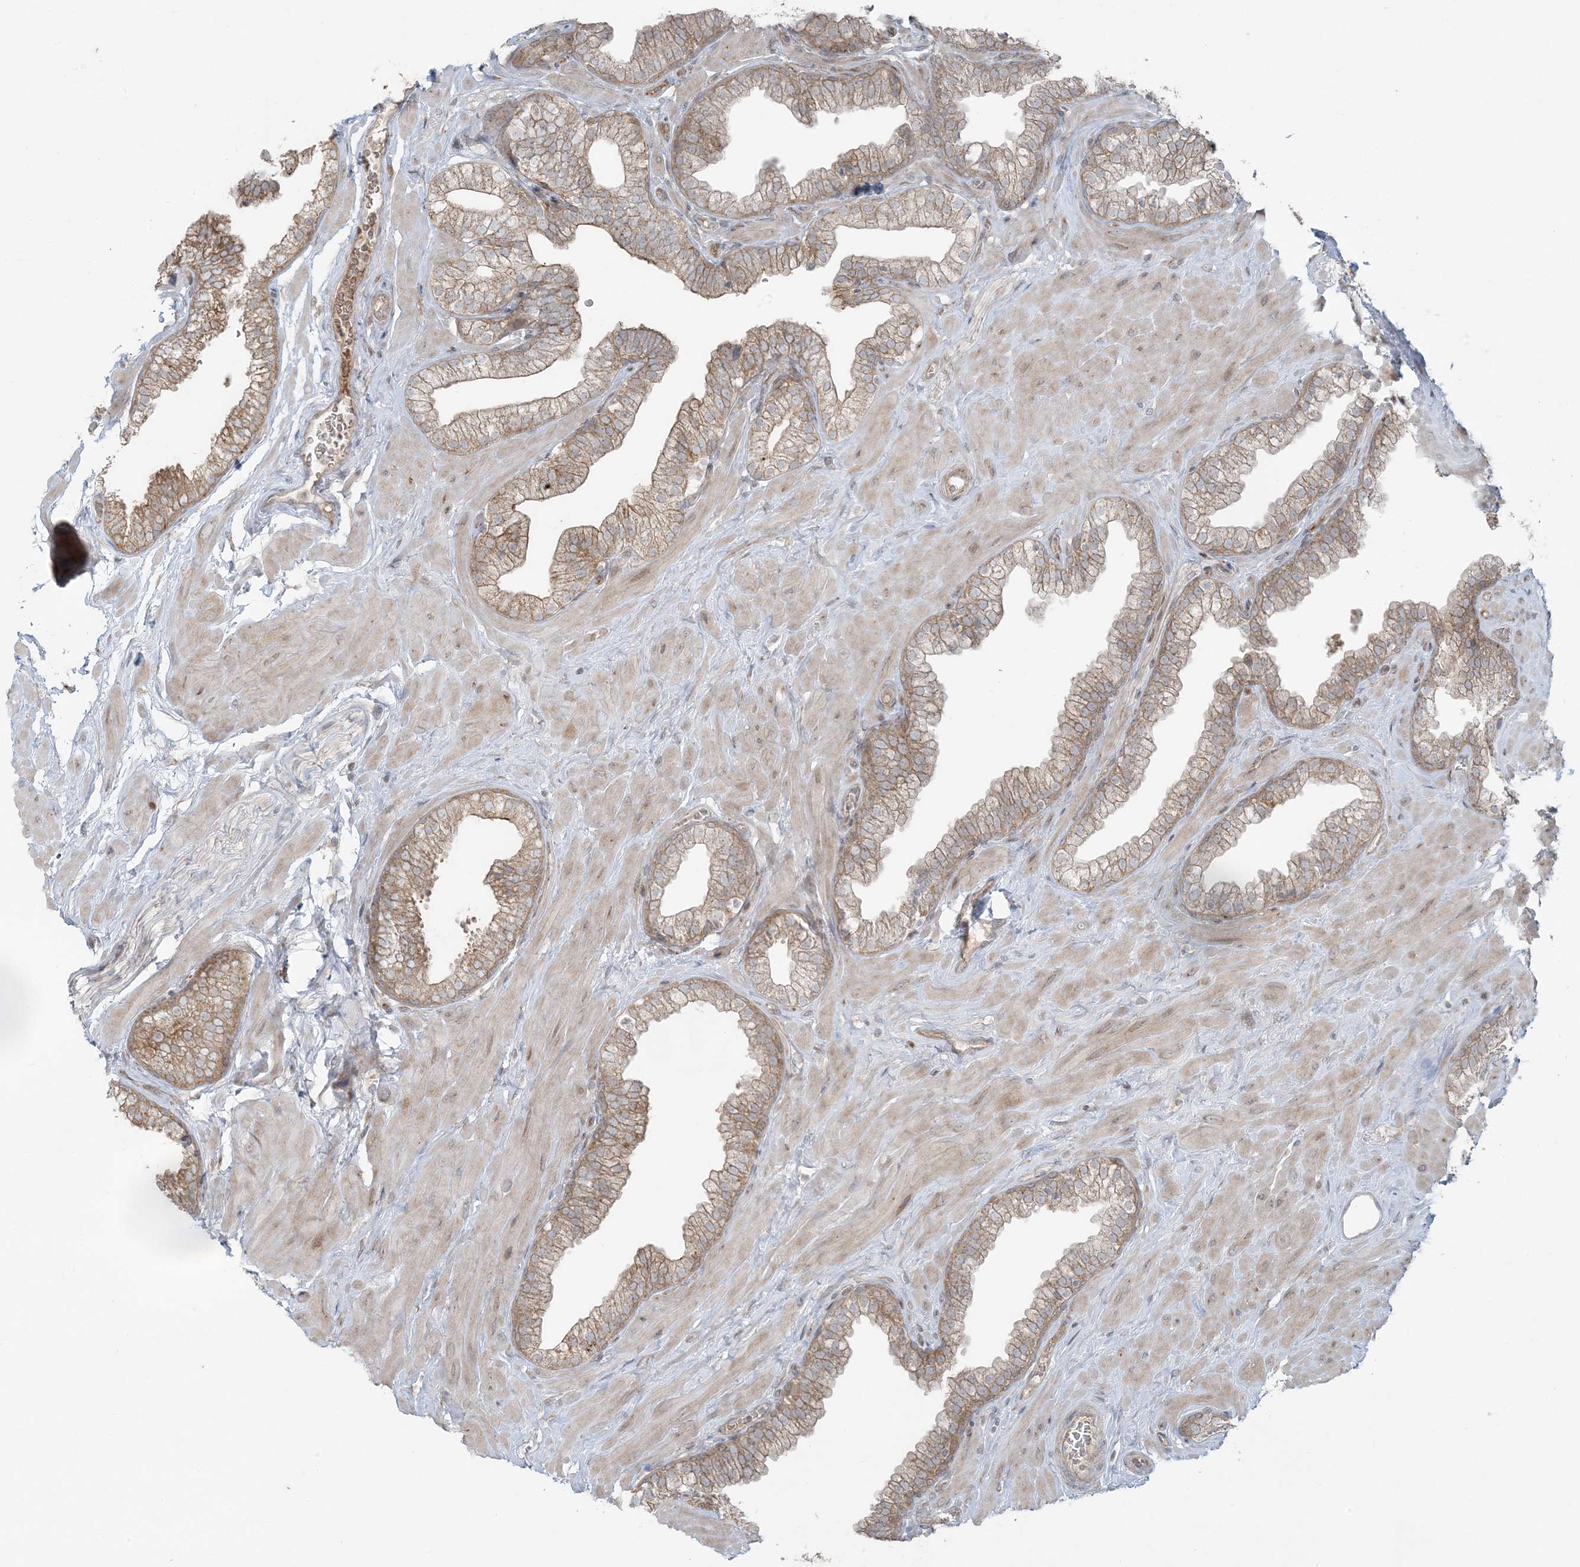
{"staining": {"intensity": "moderate", "quantity": ">75%", "location": "cytoplasmic/membranous"}, "tissue": "prostate", "cell_type": "Glandular cells", "image_type": "normal", "snomed": [{"axis": "morphology", "description": "Normal tissue, NOS"}, {"axis": "morphology", "description": "Urothelial carcinoma, Low grade"}, {"axis": "topography", "description": "Urinary bladder"}, {"axis": "topography", "description": "Prostate"}], "caption": "Immunohistochemical staining of unremarkable human prostate reveals moderate cytoplasmic/membranous protein expression in about >75% of glandular cells. (Stains: DAB (3,3'-diaminobenzidine) in brown, nuclei in blue, Microscopy: brightfield microscopy at high magnification).", "gene": "ZNF263", "patient": {"sex": "male", "age": 60}}